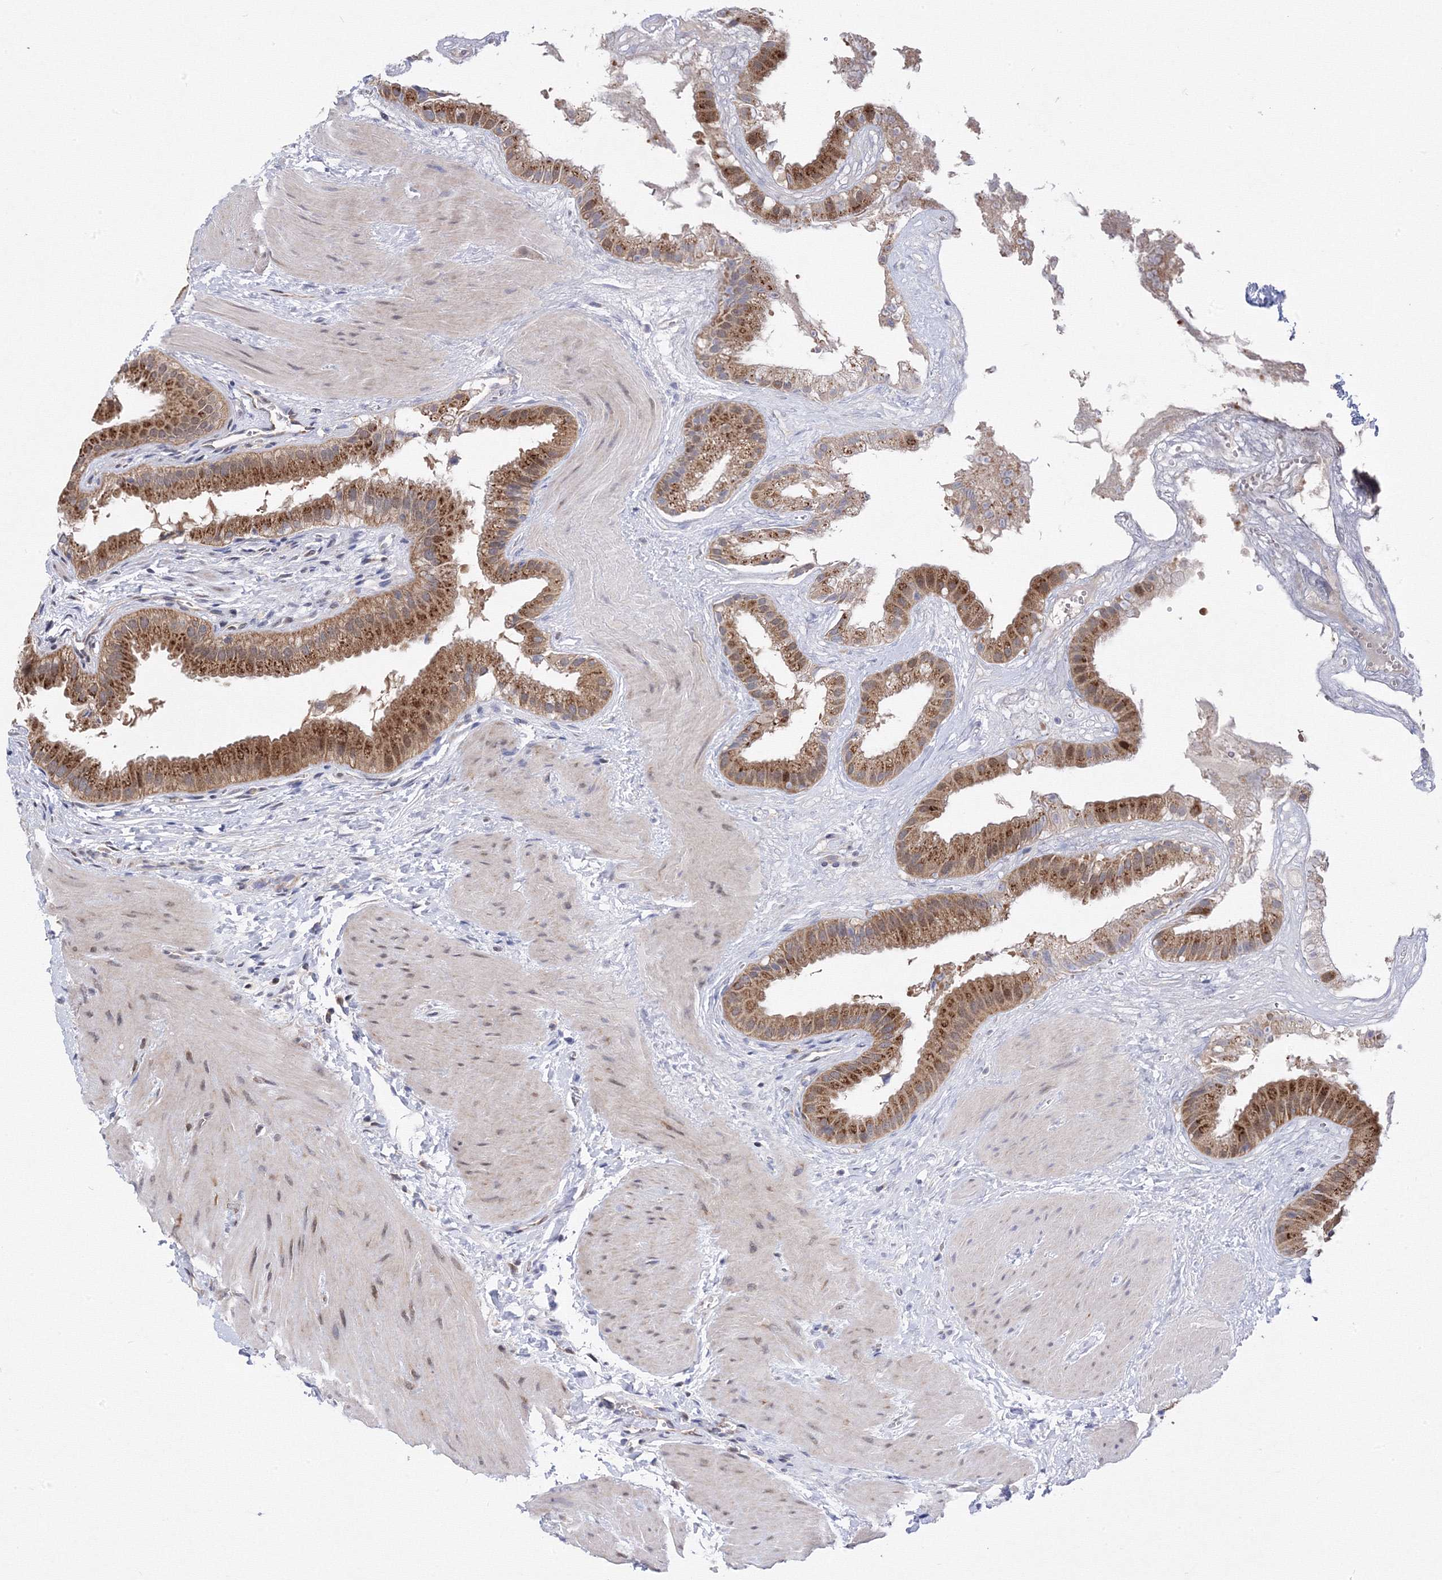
{"staining": {"intensity": "strong", "quantity": ">75%", "location": "cytoplasmic/membranous"}, "tissue": "gallbladder", "cell_type": "Glandular cells", "image_type": "normal", "snomed": [{"axis": "morphology", "description": "Normal tissue, NOS"}, {"axis": "topography", "description": "Gallbladder"}], "caption": "A brown stain shows strong cytoplasmic/membranous positivity of a protein in glandular cells of benign human gallbladder.", "gene": "GPN1", "patient": {"sex": "male", "age": 55}}